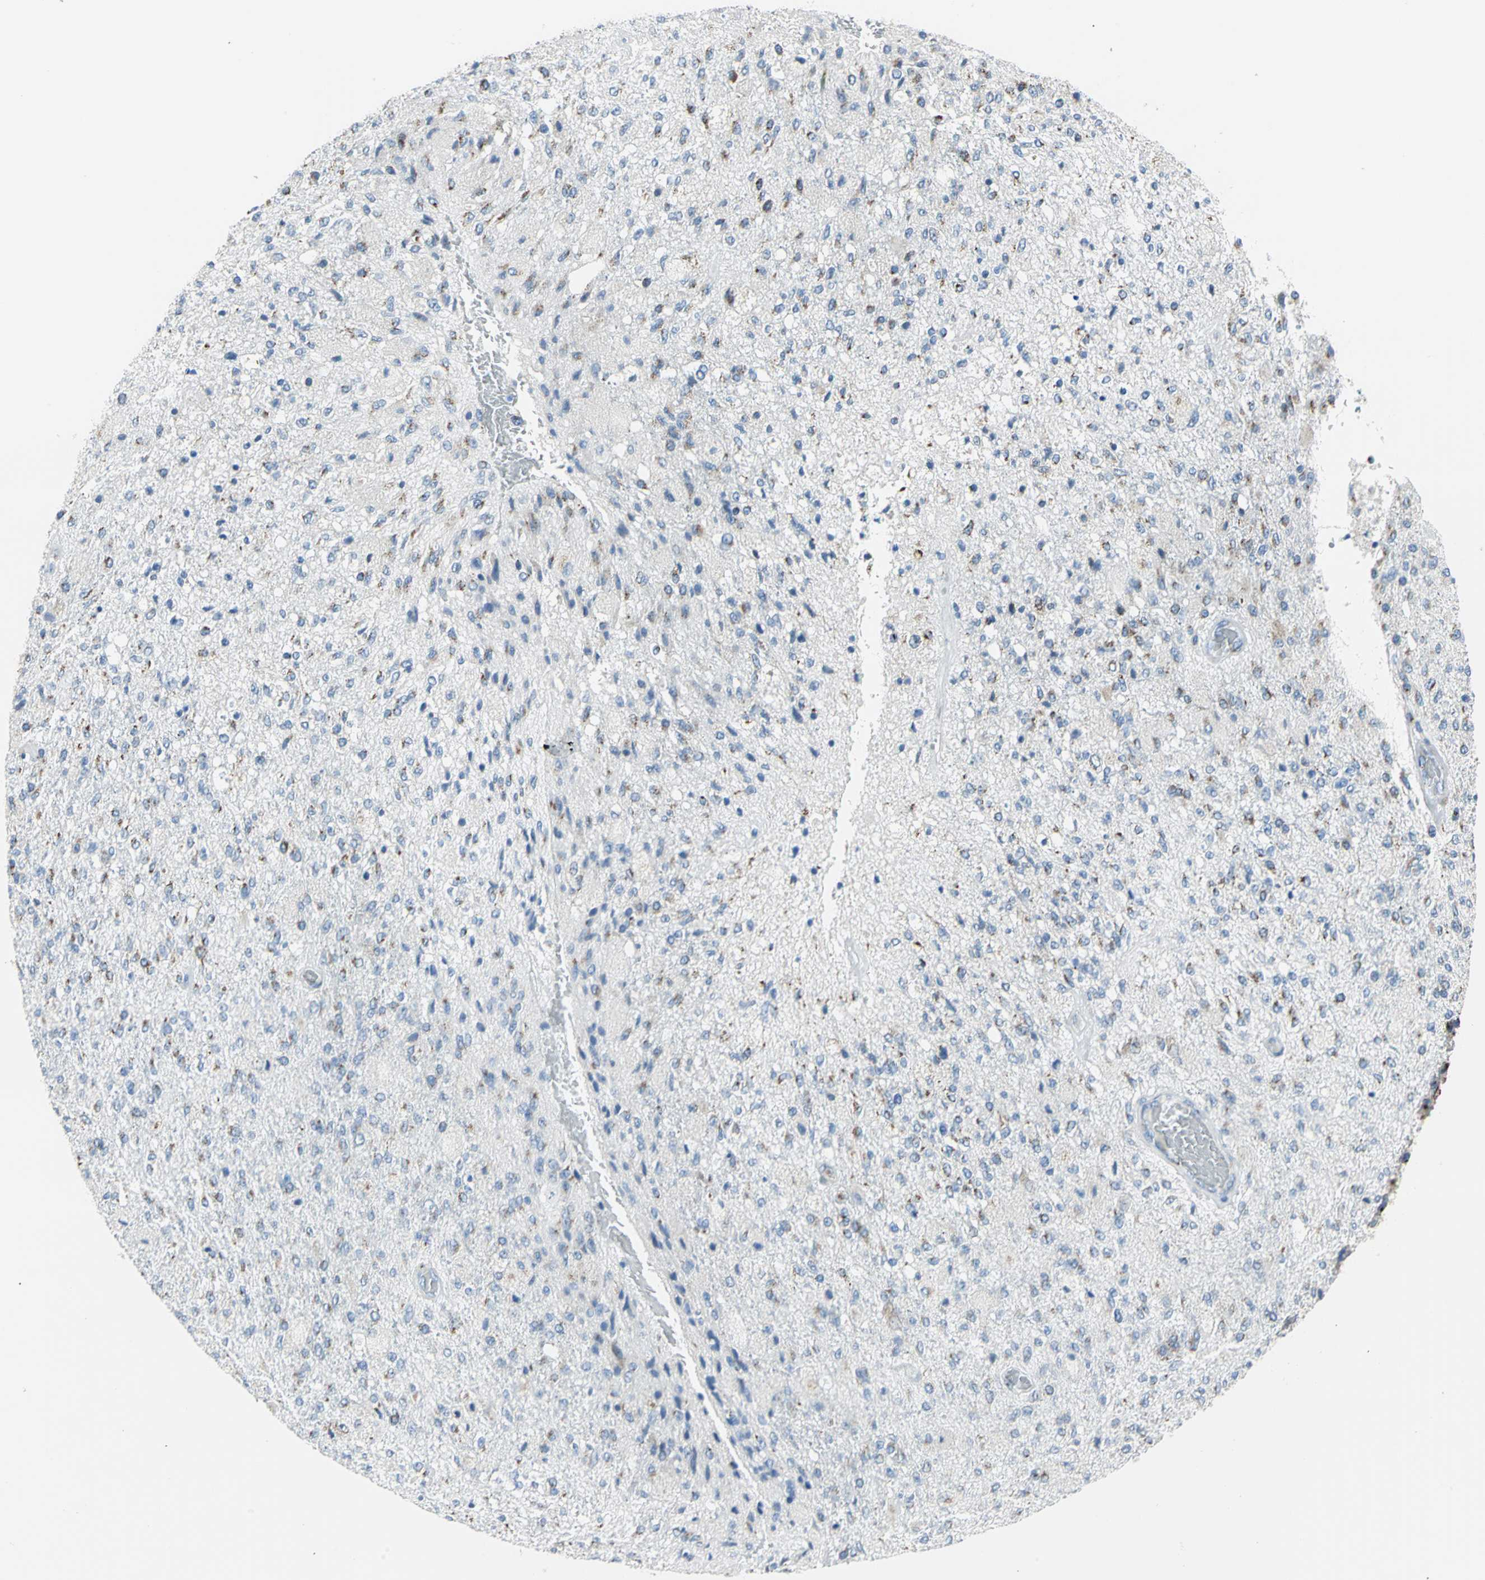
{"staining": {"intensity": "moderate", "quantity": "<25%", "location": "cytoplasmic/membranous"}, "tissue": "glioma", "cell_type": "Tumor cells", "image_type": "cancer", "snomed": [{"axis": "morphology", "description": "Normal tissue, NOS"}, {"axis": "morphology", "description": "Glioma, malignant, High grade"}, {"axis": "topography", "description": "Cerebral cortex"}], "caption": "There is low levels of moderate cytoplasmic/membranous expression in tumor cells of glioma, as demonstrated by immunohistochemical staining (brown color).", "gene": "GPR3", "patient": {"sex": "male", "age": 77}}